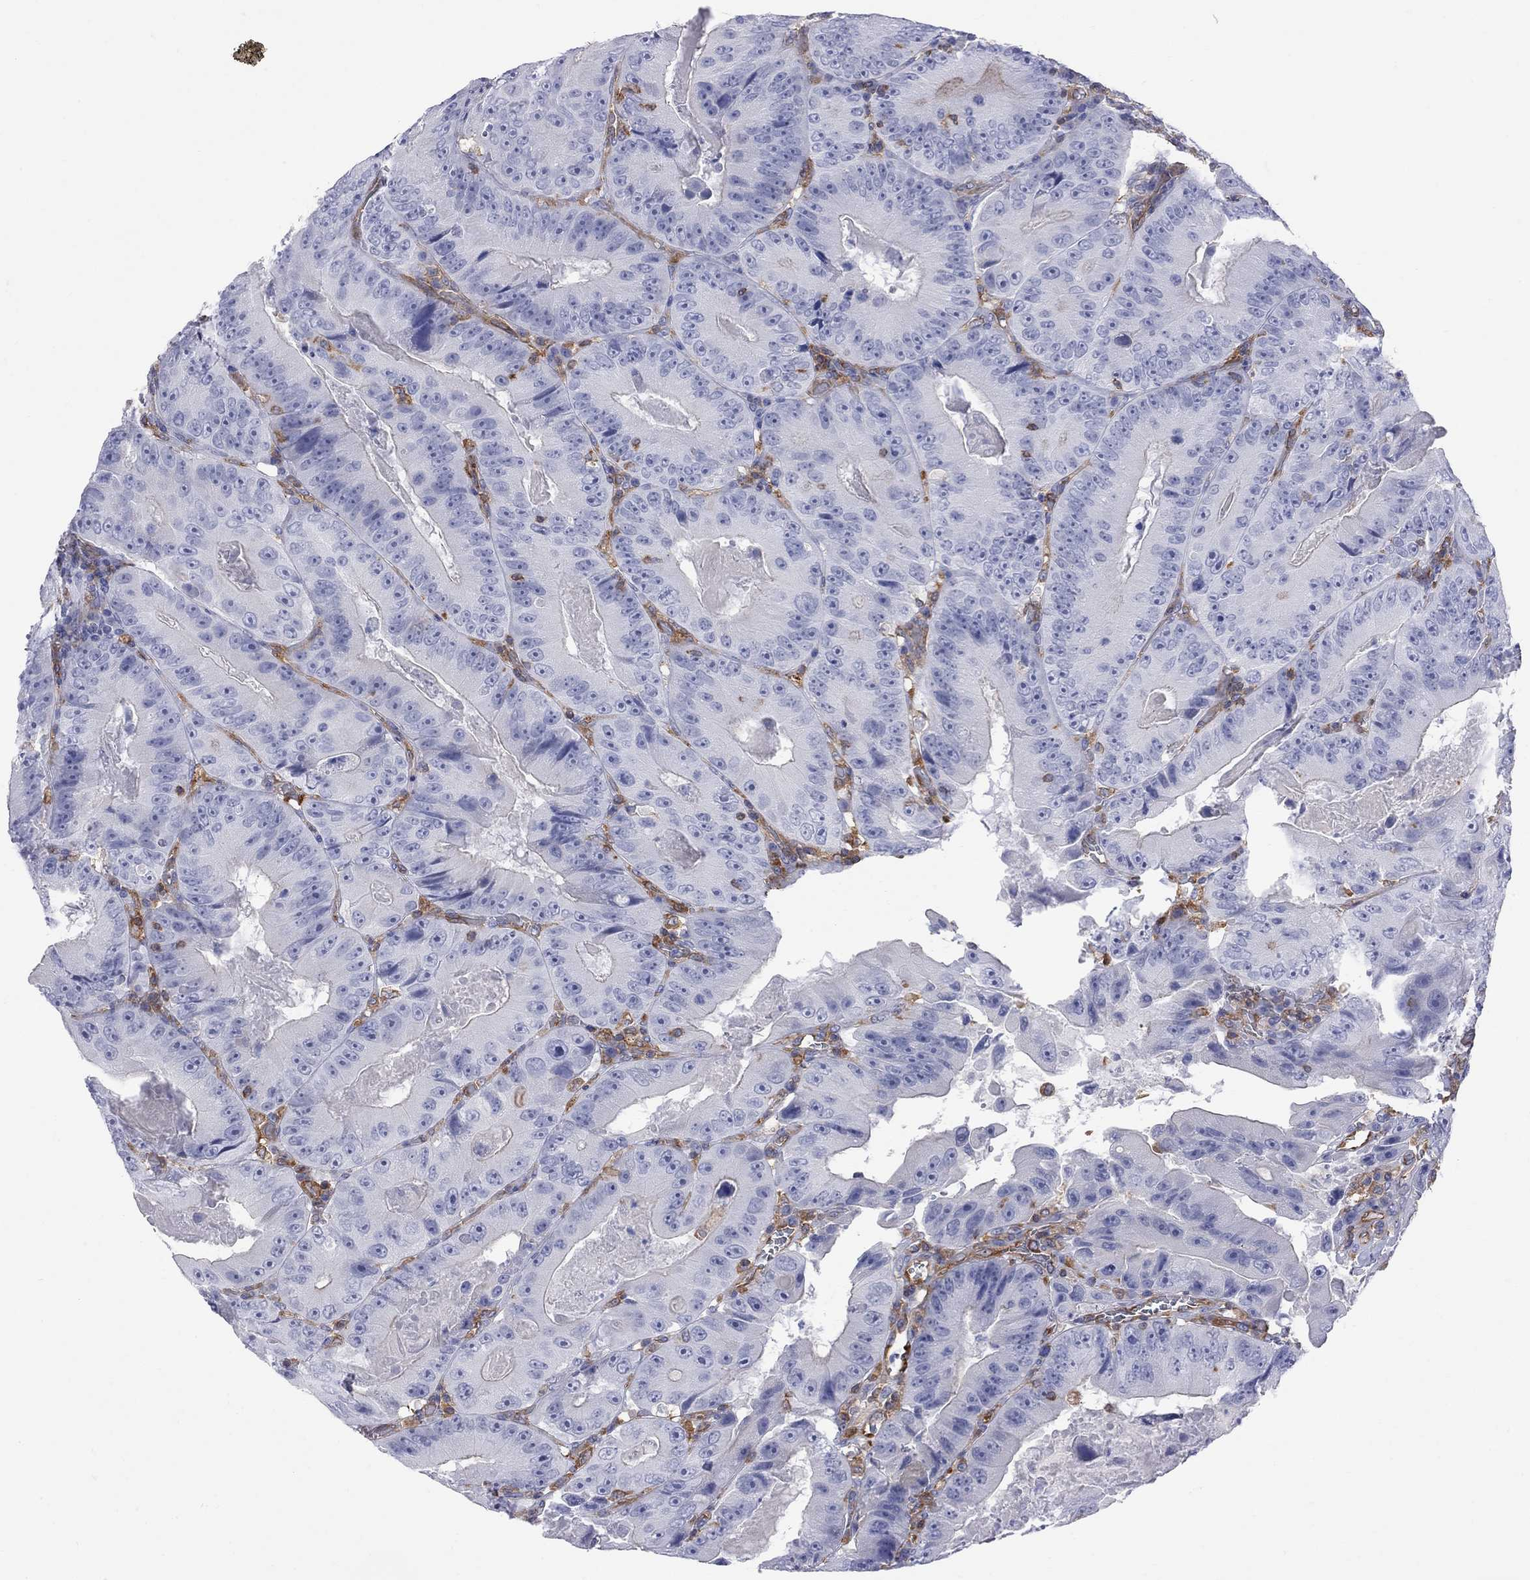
{"staining": {"intensity": "negative", "quantity": "none", "location": "none"}, "tissue": "colorectal cancer", "cell_type": "Tumor cells", "image_type": "cancer", "snomed": [{"axis": "morphology", "description": "Adenocarcinoma, NOS"}, {"axis": "topography", "description": "Colon"}], "caption": "Colorectal cancer (adenocarcinoma) was stained to show a protein in brown. There is no significant expression in tumor cells.", "gene": "ABI3", "patient": {"sex": "female", "age": 86}}